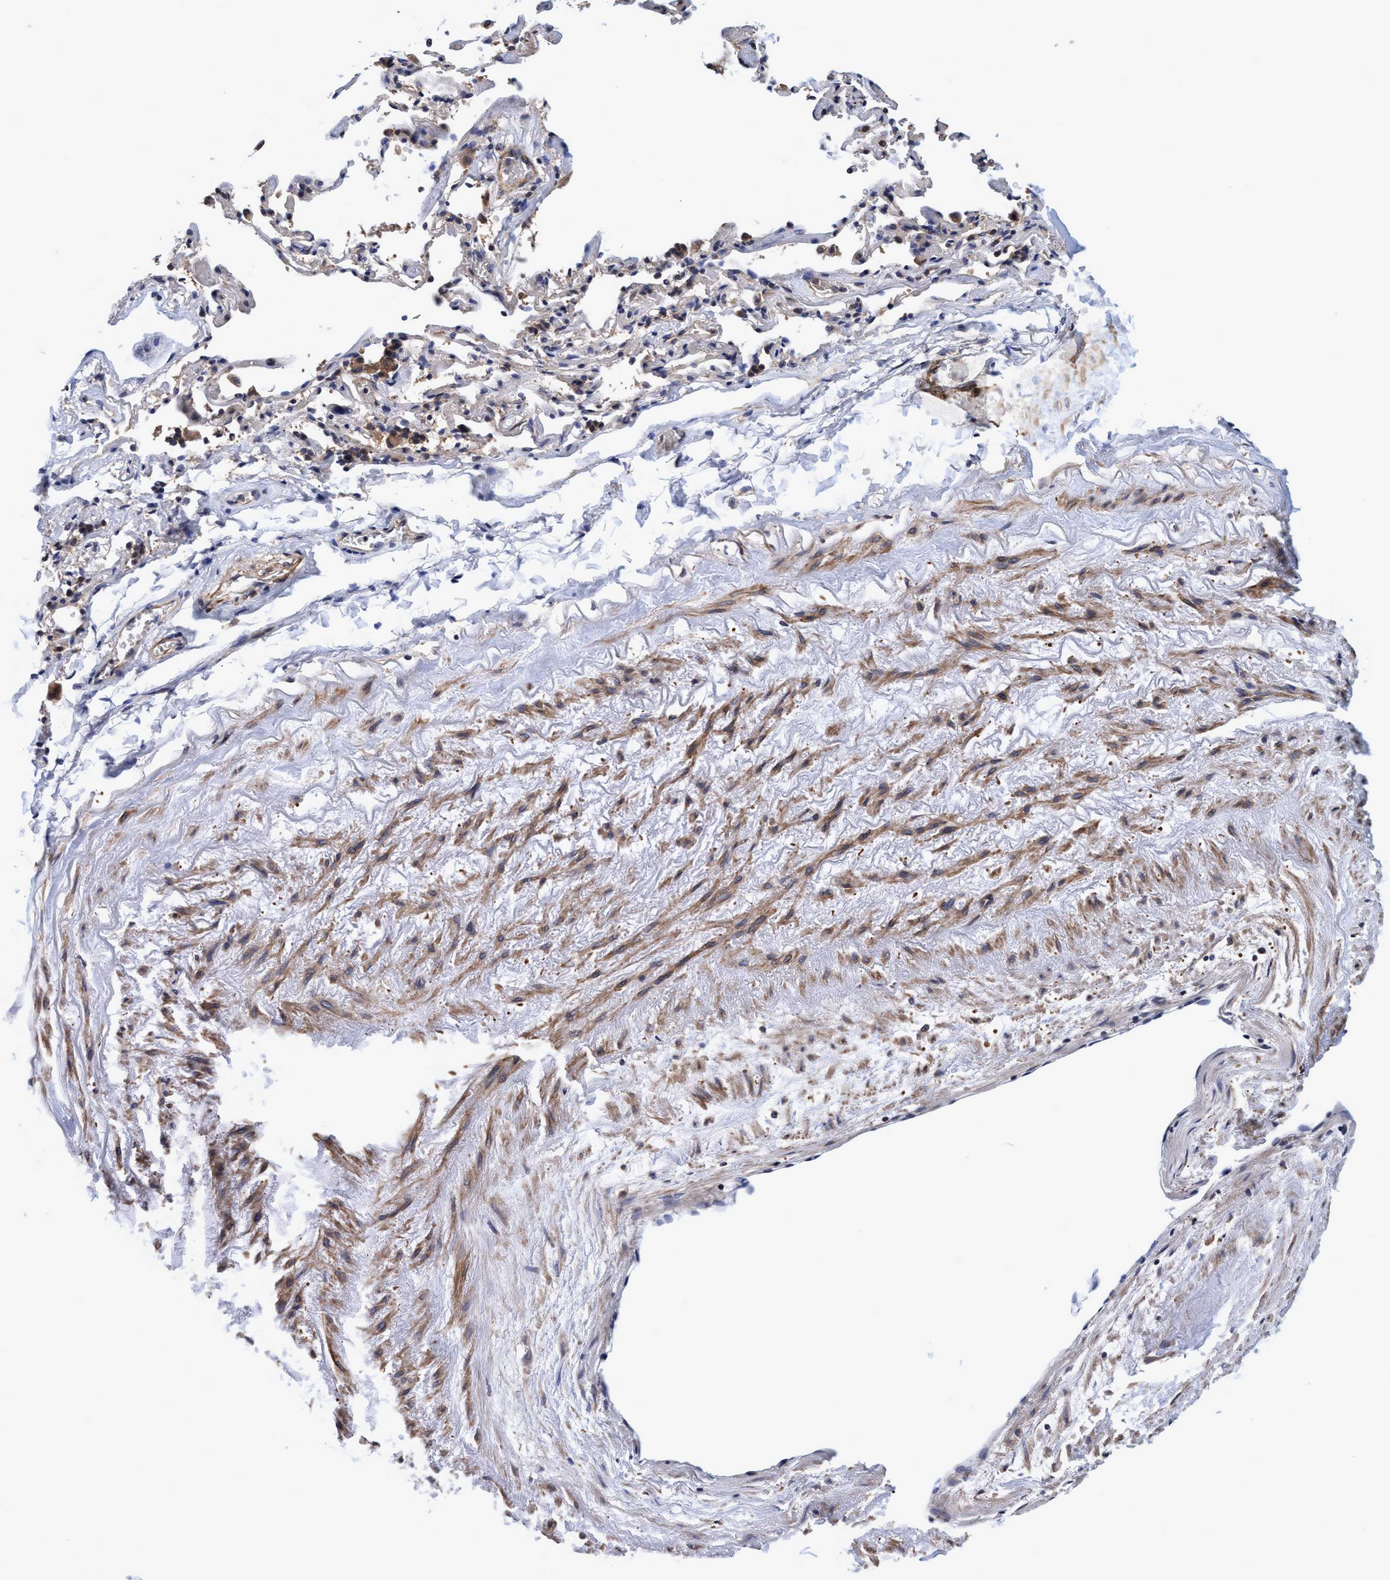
{"staining": {"intensity": "moderate", "quantity": ">75%", "location": "cytoplasmic/membranous"}, "tissue": "adipose tissue", "cell_type": "Adipocytes", "image_type": "normal", "snomed": [{"axis": "morphology", "description": "Normal tissue, NOS"}, {"axis": "topography", "description": "Cartilage tissue"}, {"axis": "topography", "description": "Lung"}], "caption": "Unremarkable adipose tissue exhibits moderate cytoplasmic/membranous staining in about >75% of adipocytes, visualized by immunohistochemistry. (DAB IHC with brightfield microscopy, high magnification).", "gene": "CALCOCO2", "patient": {"sex": "female", "age": 77}}